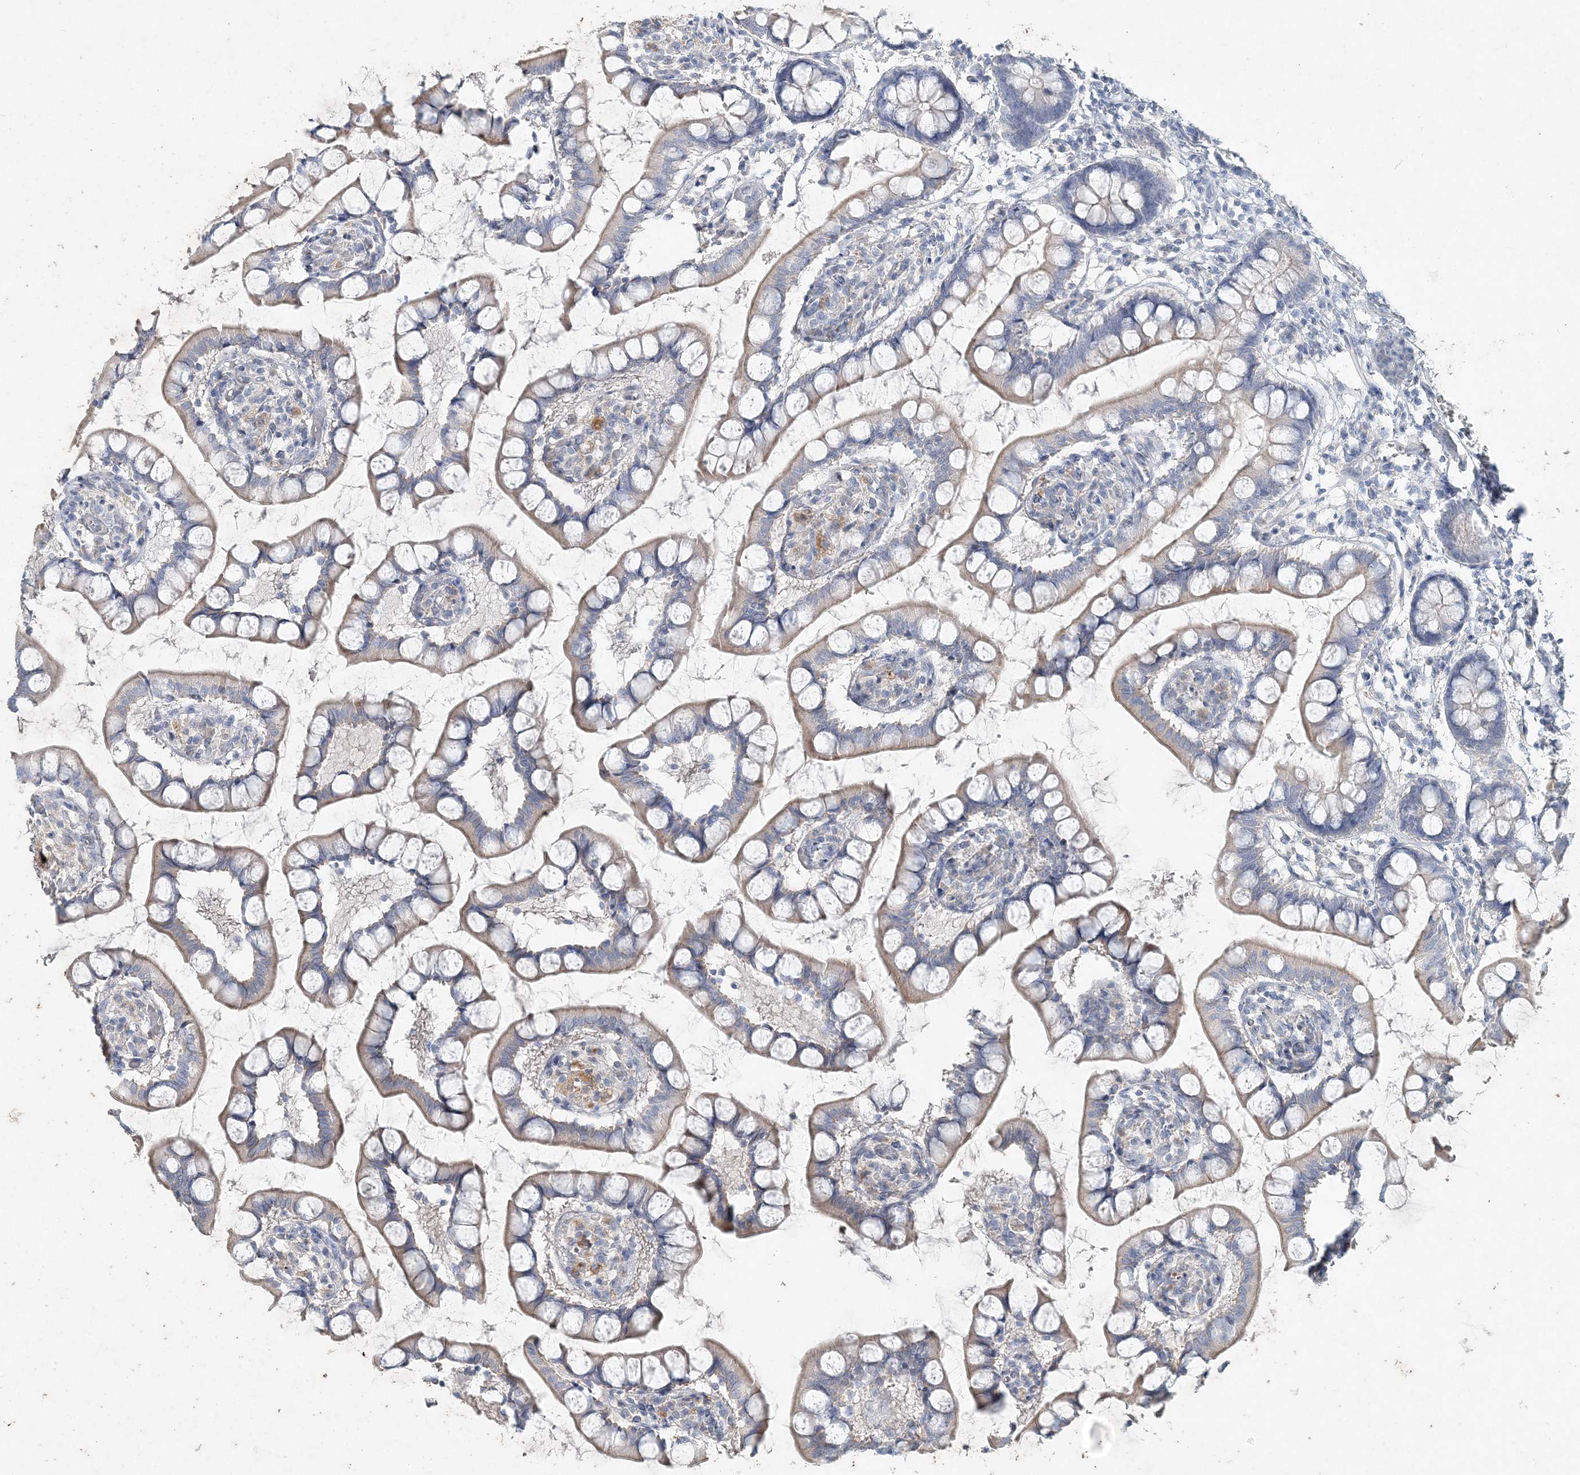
{"staining": {"intensity": "moderate", "quantity": "25%-75%", "location": "cytoplasmic/membranous"}, "tissue": "small intestine", "cell_type": "Glandular cells", "image_type": "normal", "snomed": [{"axis": "morphology", "description": "Normal tissue, NOS"}, {"axis": "topography", "description": "Small intestine"}], "caption": "A micrograph showing moderate cytoplasmic/membranous positivity in about 25%-75% of glandular cells in normal small intestine, as visualized by brown immunohistochemical staining.", "gene": "DNAH5", "patient": {"sex": "male", "age": 52}}